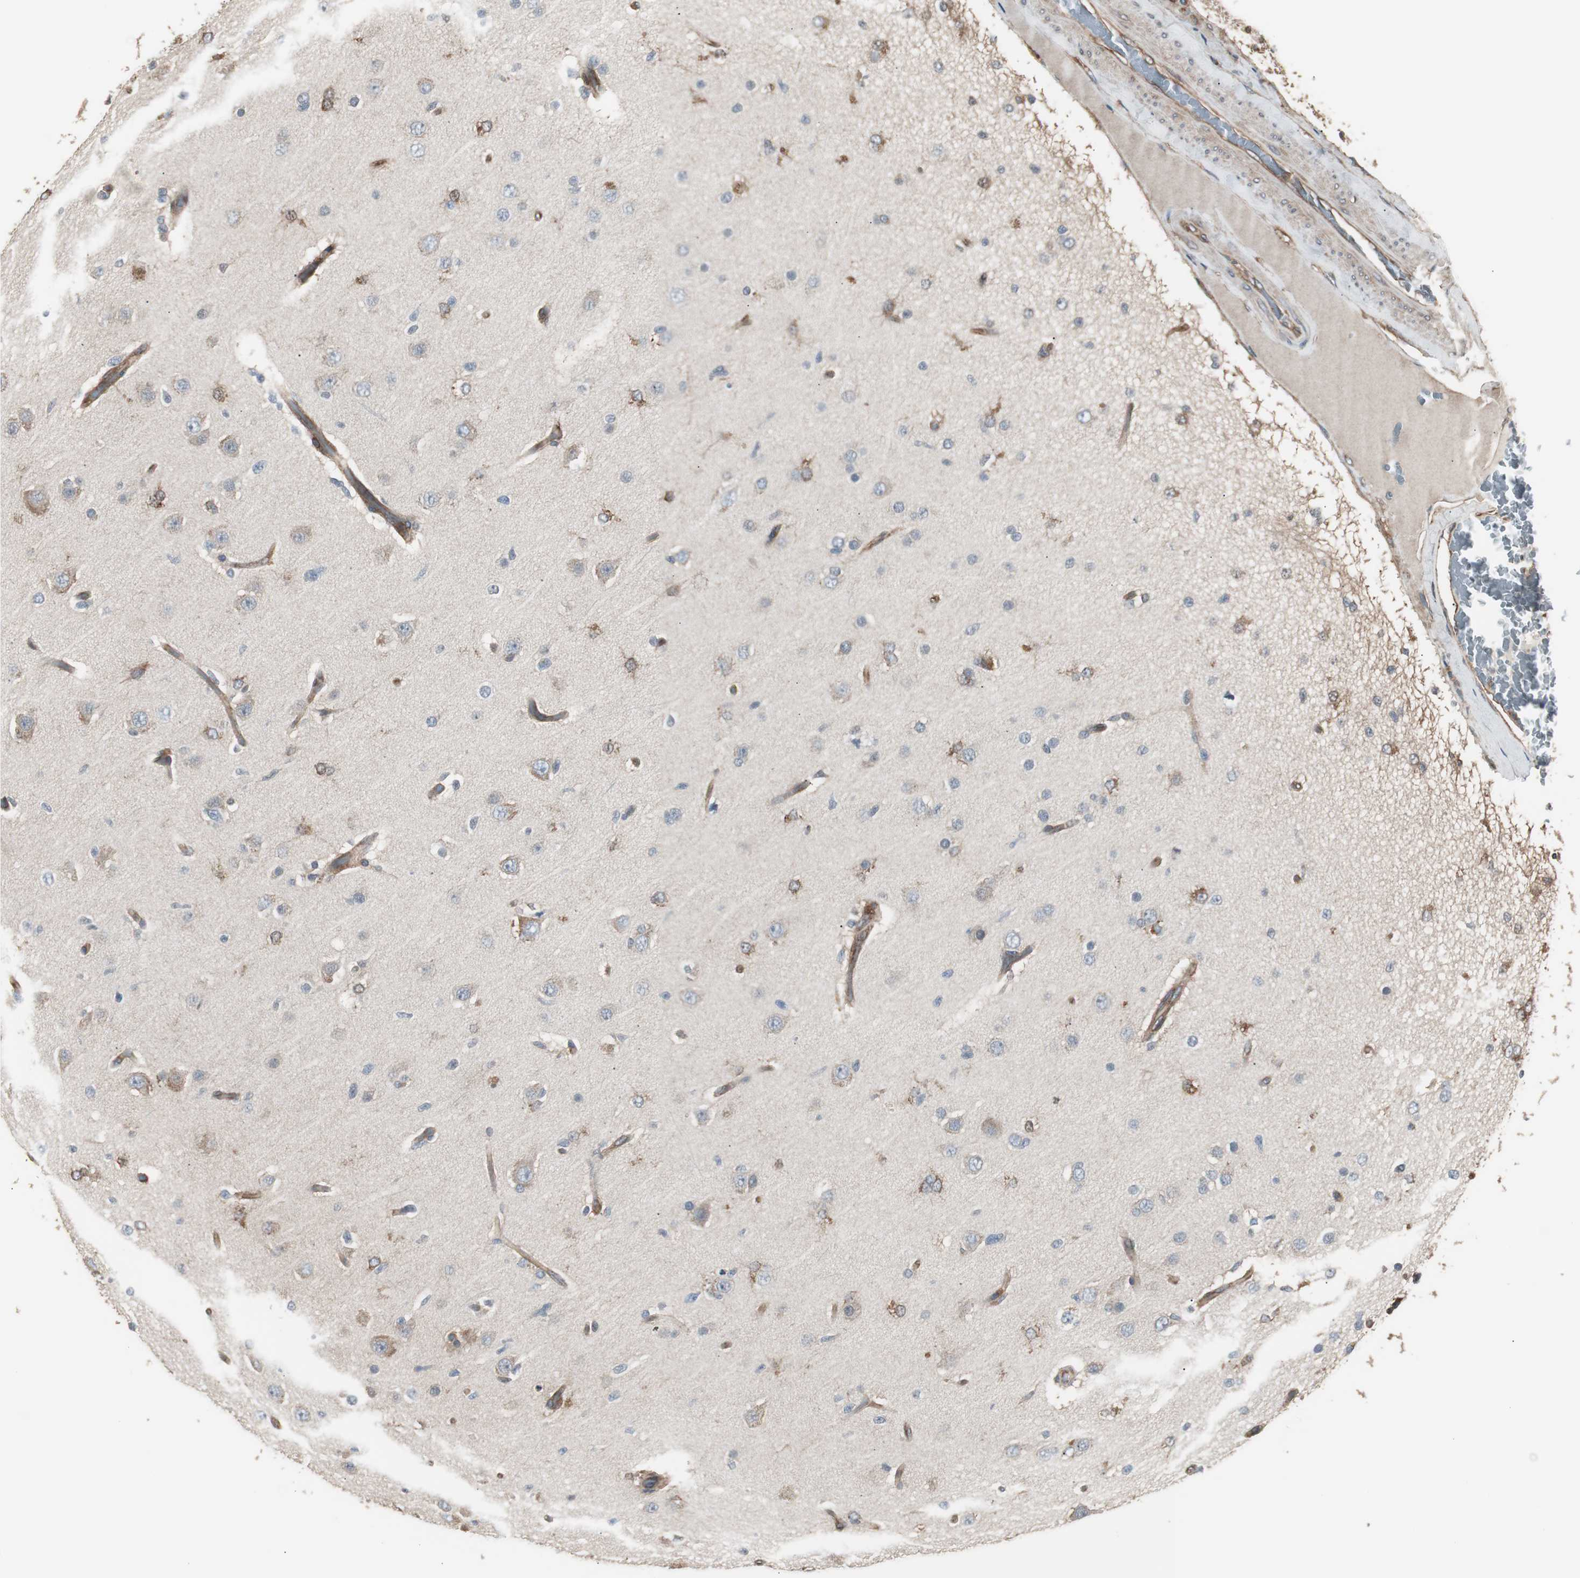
{"staining": {"intensity": "moderate", "quantity": "<25%", "location": "cytoplasmic/membranous"}, "tissue": "glioma", "cell_type": "Tumor cells", "image_type": "cancer", "snomed": [{"axis": "morphology", "description": "Glioma, malignant, High grade"}, {"axis": "topography", "description": "Brain"}], "caption": "Tumor cells demonstrate moderate cytoplasmic/membranous staining in about <25% of cells in glioma.", "gene": "CAPNS1", "patient": {"sex": "male", "age": 33}}